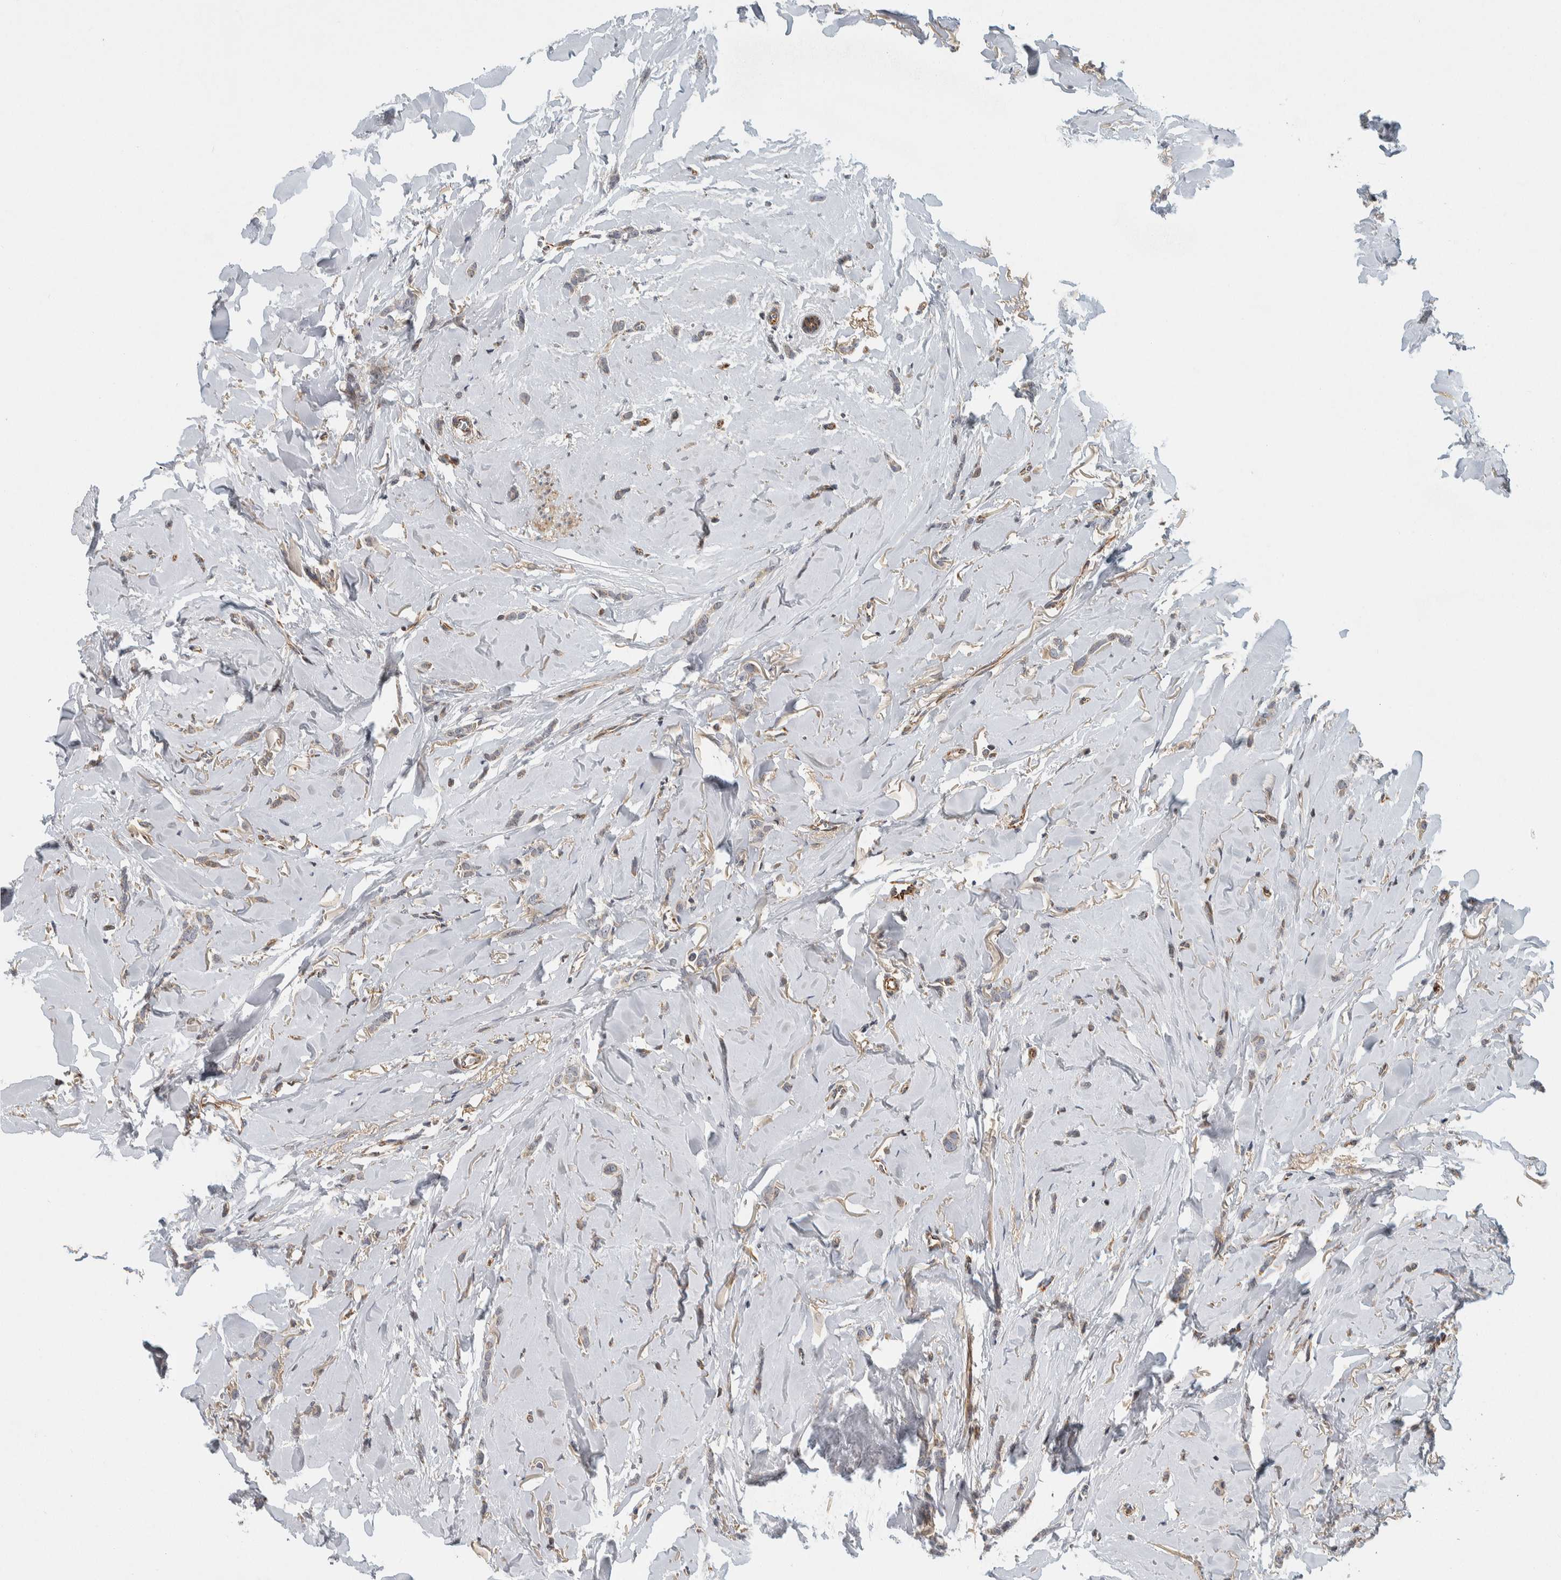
{"staining": {"intensity": "weak", "quantity": ">75%", "location": "cytoplasmic/membranous"}, "tissue": "breast cancer", "cell_type": "Tumor cells", "image_type": "cancer", "snomed": [{"axis": "morphology", "description": "Lobular carcinoma"}, {"axis": "topography", "description": "Skin"}, {"axis": "topography", "description": "Breast"}], "caption": "High-magnification brightfield microscopy of breast cancer (lobular carcinoma) stained with DAB (brown) and counterstained with hematoxylin (blue). tumor cells exhibit weak cytoplasmic/membranous expression is appreciated in about>75% of cells. (Stains: DAB (3,3'-diaminobenzidine) in brown, nuclei in blue, Microscopy: brightfield microscopy at high magnification).", "gene": "AFP", "patient": {"sex": "female", "age": 46}}